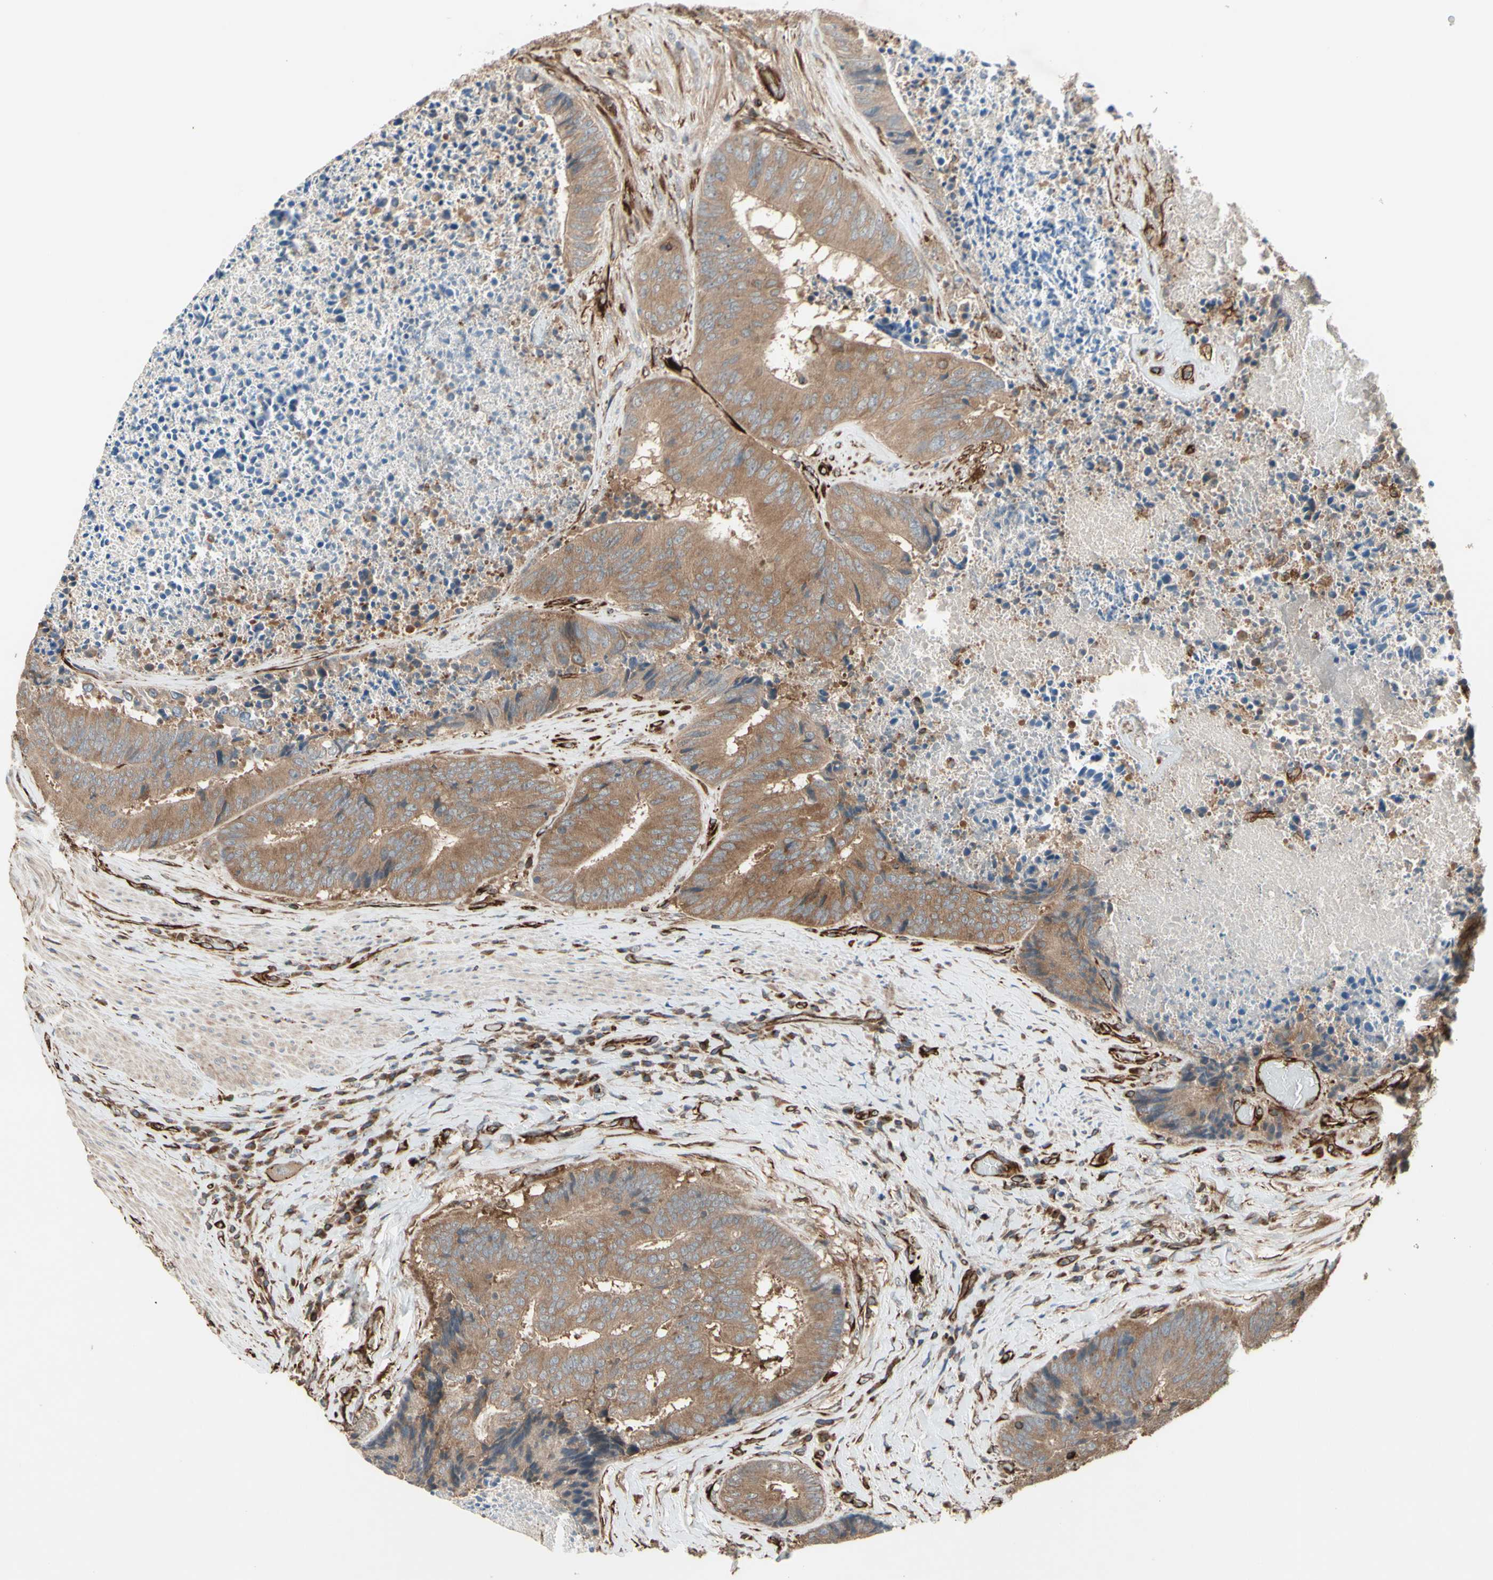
{"staining": {"intensity": "moderate", "quantity": ">75%", "location": "cytoplasmic/membranous"}, "tissue": "colorectal cancer", "cell_type": "Tumor cells", "image_type": "cancer", "snomed": [{"axis": "morphology", "description": "Adenocarcinoma, NOS"}, {"axis": "topography", "description": "Rectum"}], "caption": "Moderate cytoplasmic/membranous expression for a protein is present in approximately >75% of tumor cells of adenocarcinoma (colorectal) using IHC.", "gene": "TRAF2", "patient": {"sex": "male", "age": 72}}